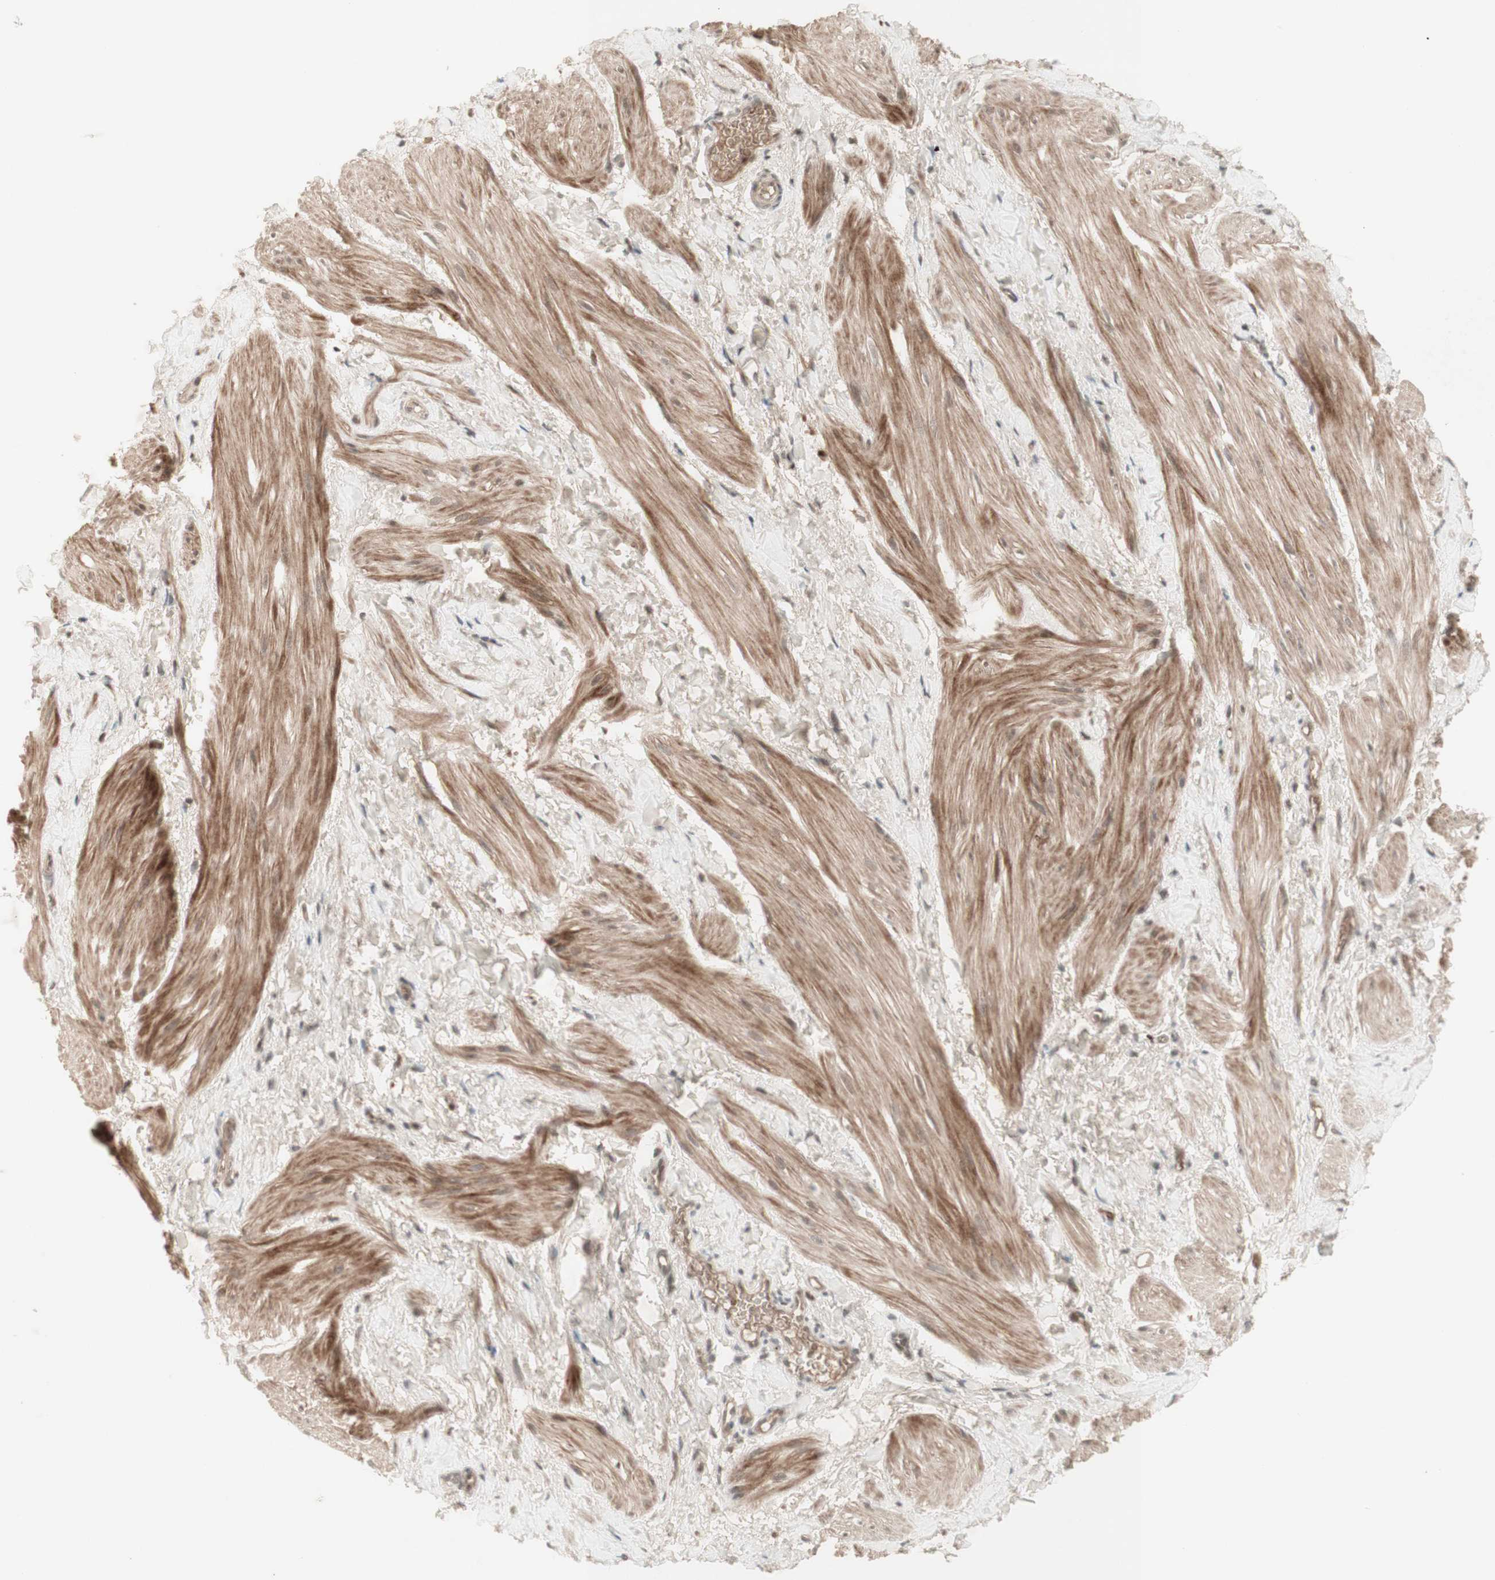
{"staining": {"intensity": "moderate", "quantity": "25%-75%", "location": "cytoplasmic/membranous"}, "tissue": "smooth muscle", "cell_type": "Smooth muscle cells", "image_type": "normal", "snomed": [{"axis": "morphology", "description": "Normal tissue, NOS"}, {"axis": "topography", "description": "Smooth muscle"}], "caption": "Smooth muscle stained with IHC reveals moderate cytoplasmic/membranous expression in approximately 25%-75% of smooth muscle cells. (brown staining indicates protein expression, while blue staining denotes nuclei).", "gene": "MSH6", "patient": {"sex": "male", "age": 16}}